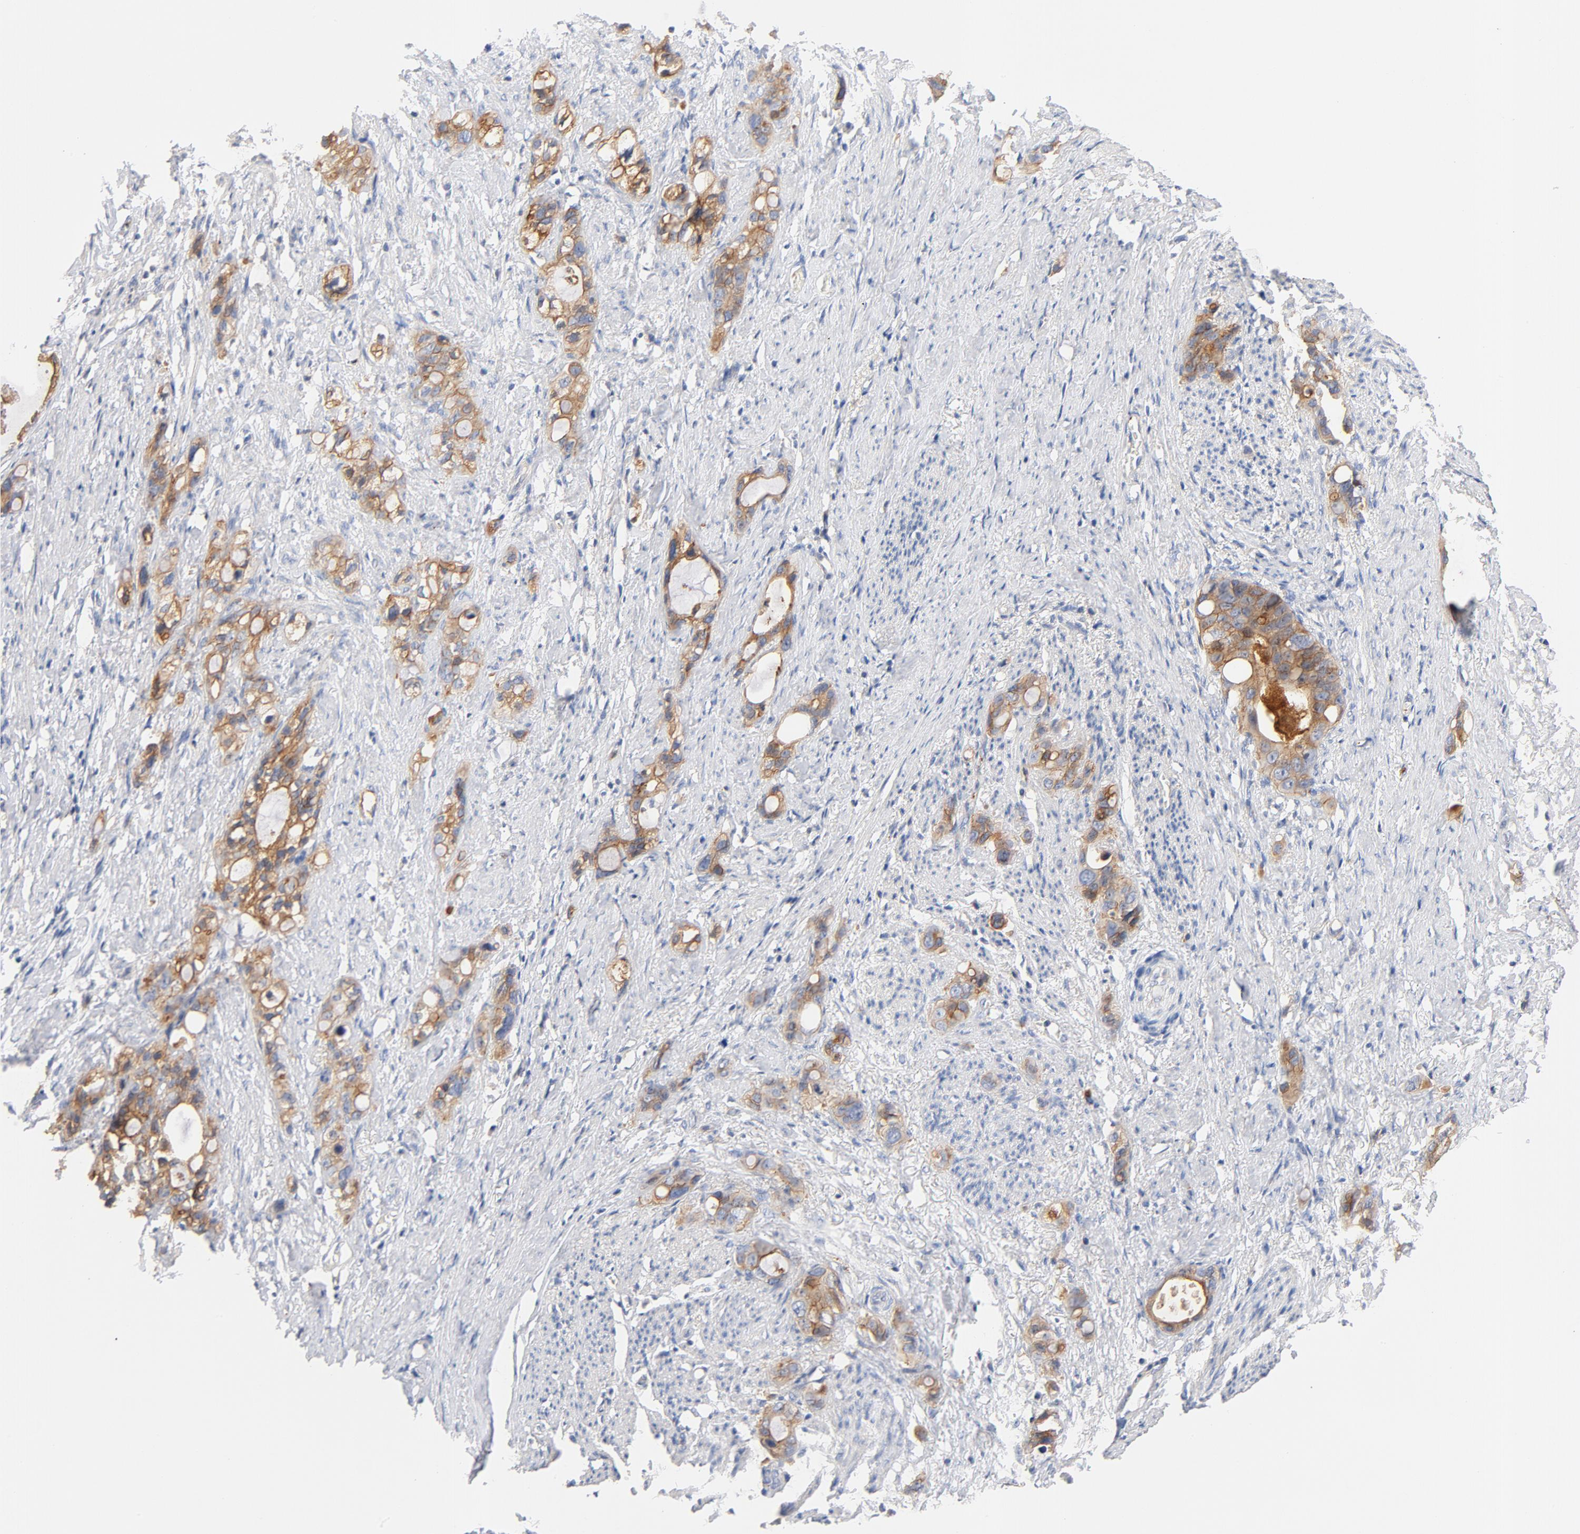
{"staining": {"intensity": "moderate", "quantity": ">75%", "location": "cytoplasmic/membranous"}, "tissue": "stomach cancer", "cell_type": "Tumor cells", "image_type": "cancer", "snomed": [{"axis": "morphology", "description": "Adenocarcinoma, NOS"}, {"axis": "topography", "description": "Stomach"}], "caption": "IHC image of neoplastic tissue: human adenocarcinoma (stomach) stained using immunohistochemistry (IHC) shows medium levels of moderate protein expression localized specifically in the cytoplasmic/membranous of tumor cells, appearing as a cytoplasmic/membranous brown color.", "gene": "SRC", "patient": {"sex": "female", "age": 75}}